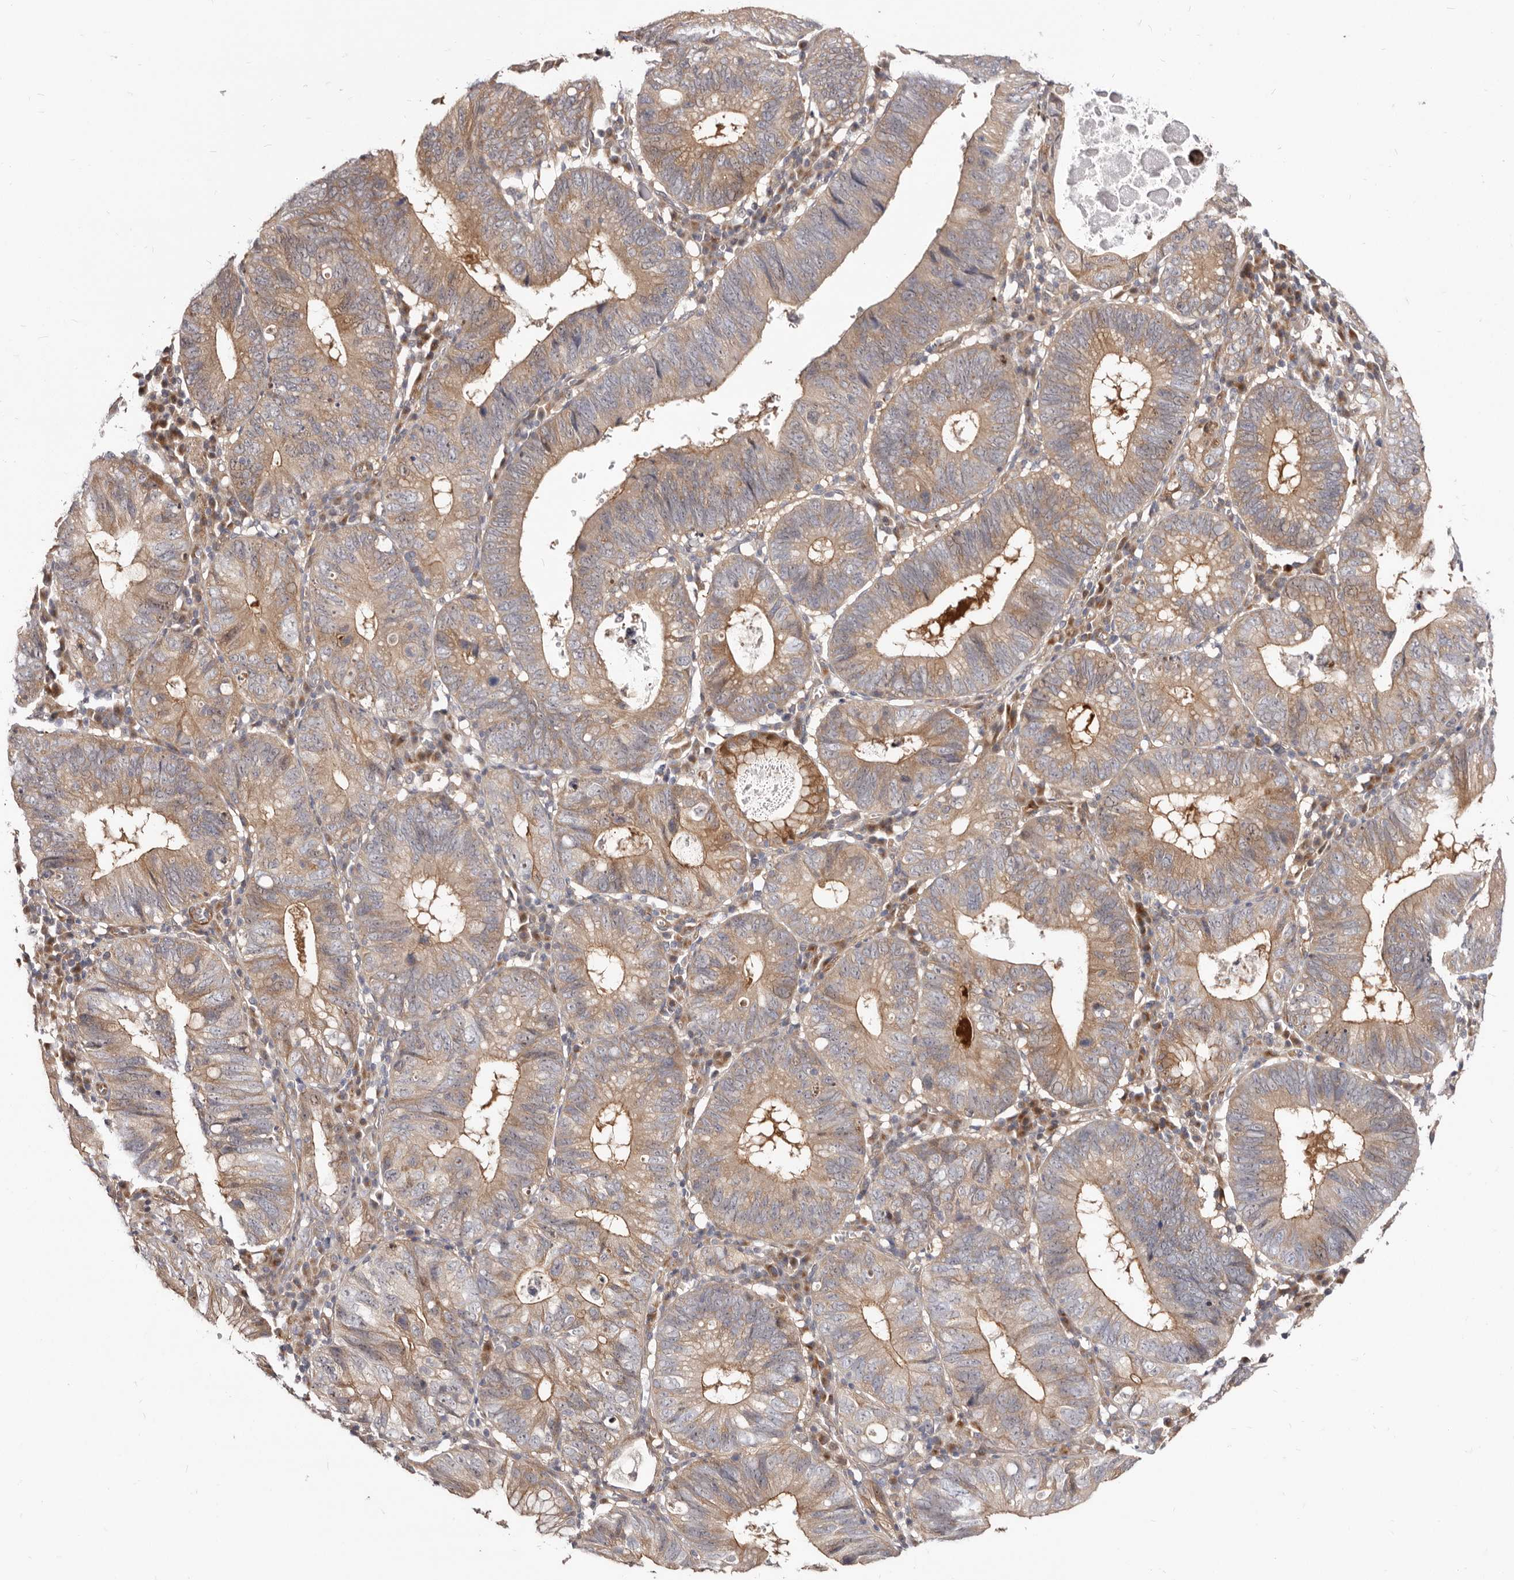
{"staining": {"intensity": "moderate", "quantity": ">75%", "location": "cytoplasmic/membranous"}, "tissue": "stomach cancer", "cell_type": "Tumor cells", "image_type": "cancer", "snomed": [{"axis": "morphology", "description": "Adenocarcinoma, NOS"}, {"axis": "topography", "description": "Stomach"}], "caption": "High-magnification brightfield microscopy of stomach adenocarcinoma stained with DAB (3,3'-diaminobenzidine) (brown) and counterstained with hematoxylin (blue). tumor cells exhibit moderate cytoplasmic/membranous expression is identified in approximately>75% of cells.", "gene": "GPATCH4", "patient": {"sex": "male", "age": 59}}